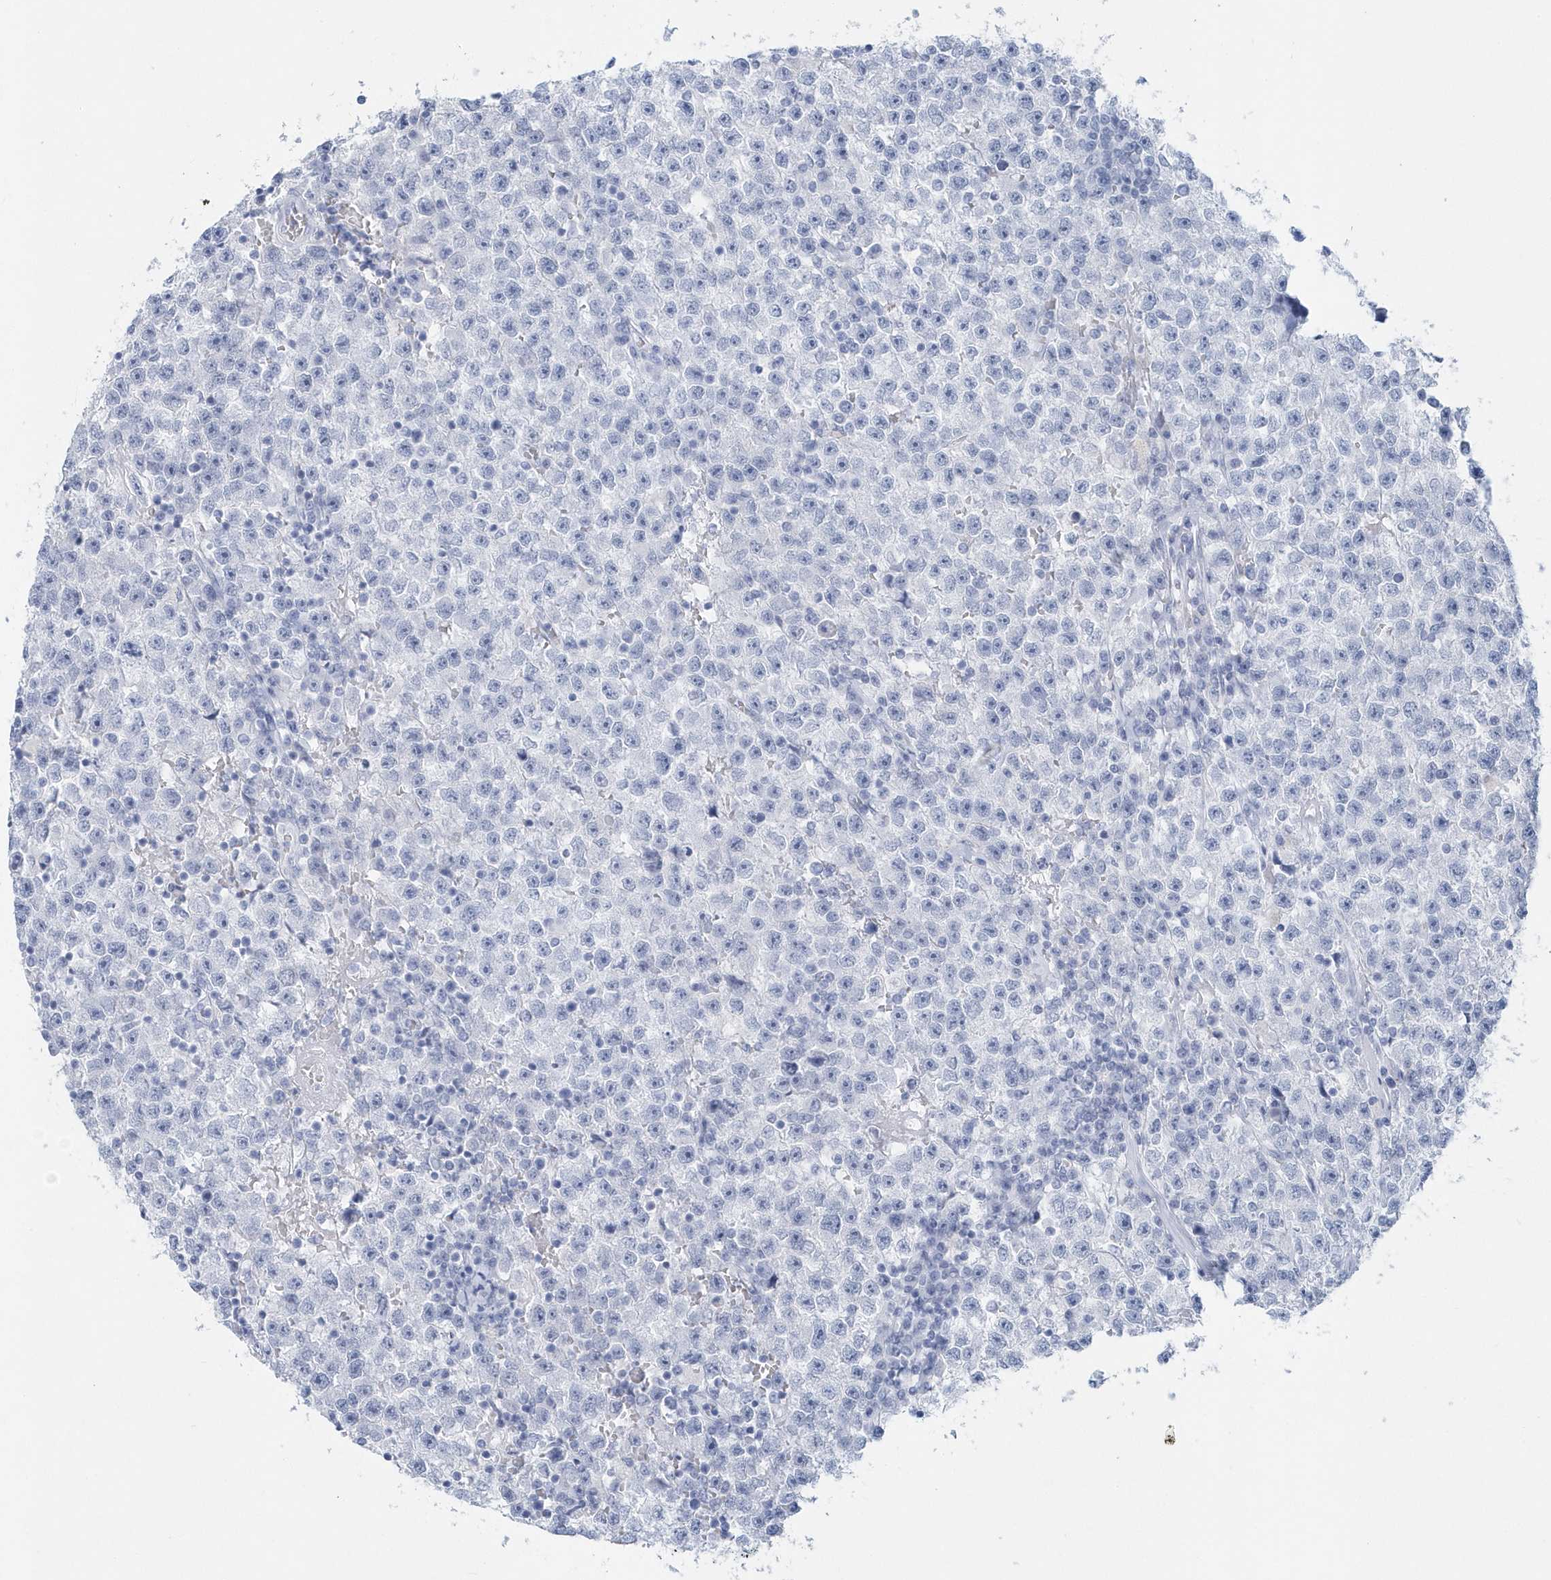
{"staining": {"intensity": "negative", "quantity": "none", "location": "none"}, "tissue": "testis cancer", "cell_type": "Tumor cells", "image_type": "cancer", "snomed": [{"axis": "morphology", "description": "Seminoma, NOS"}, {"axis": "topography", "description": "Testis"}], "caption": "Tumor cells show no significant protein expression in seminoma (testis).", "gene": "PTPRO", "patient": {"sex": "male", "age": 22}}